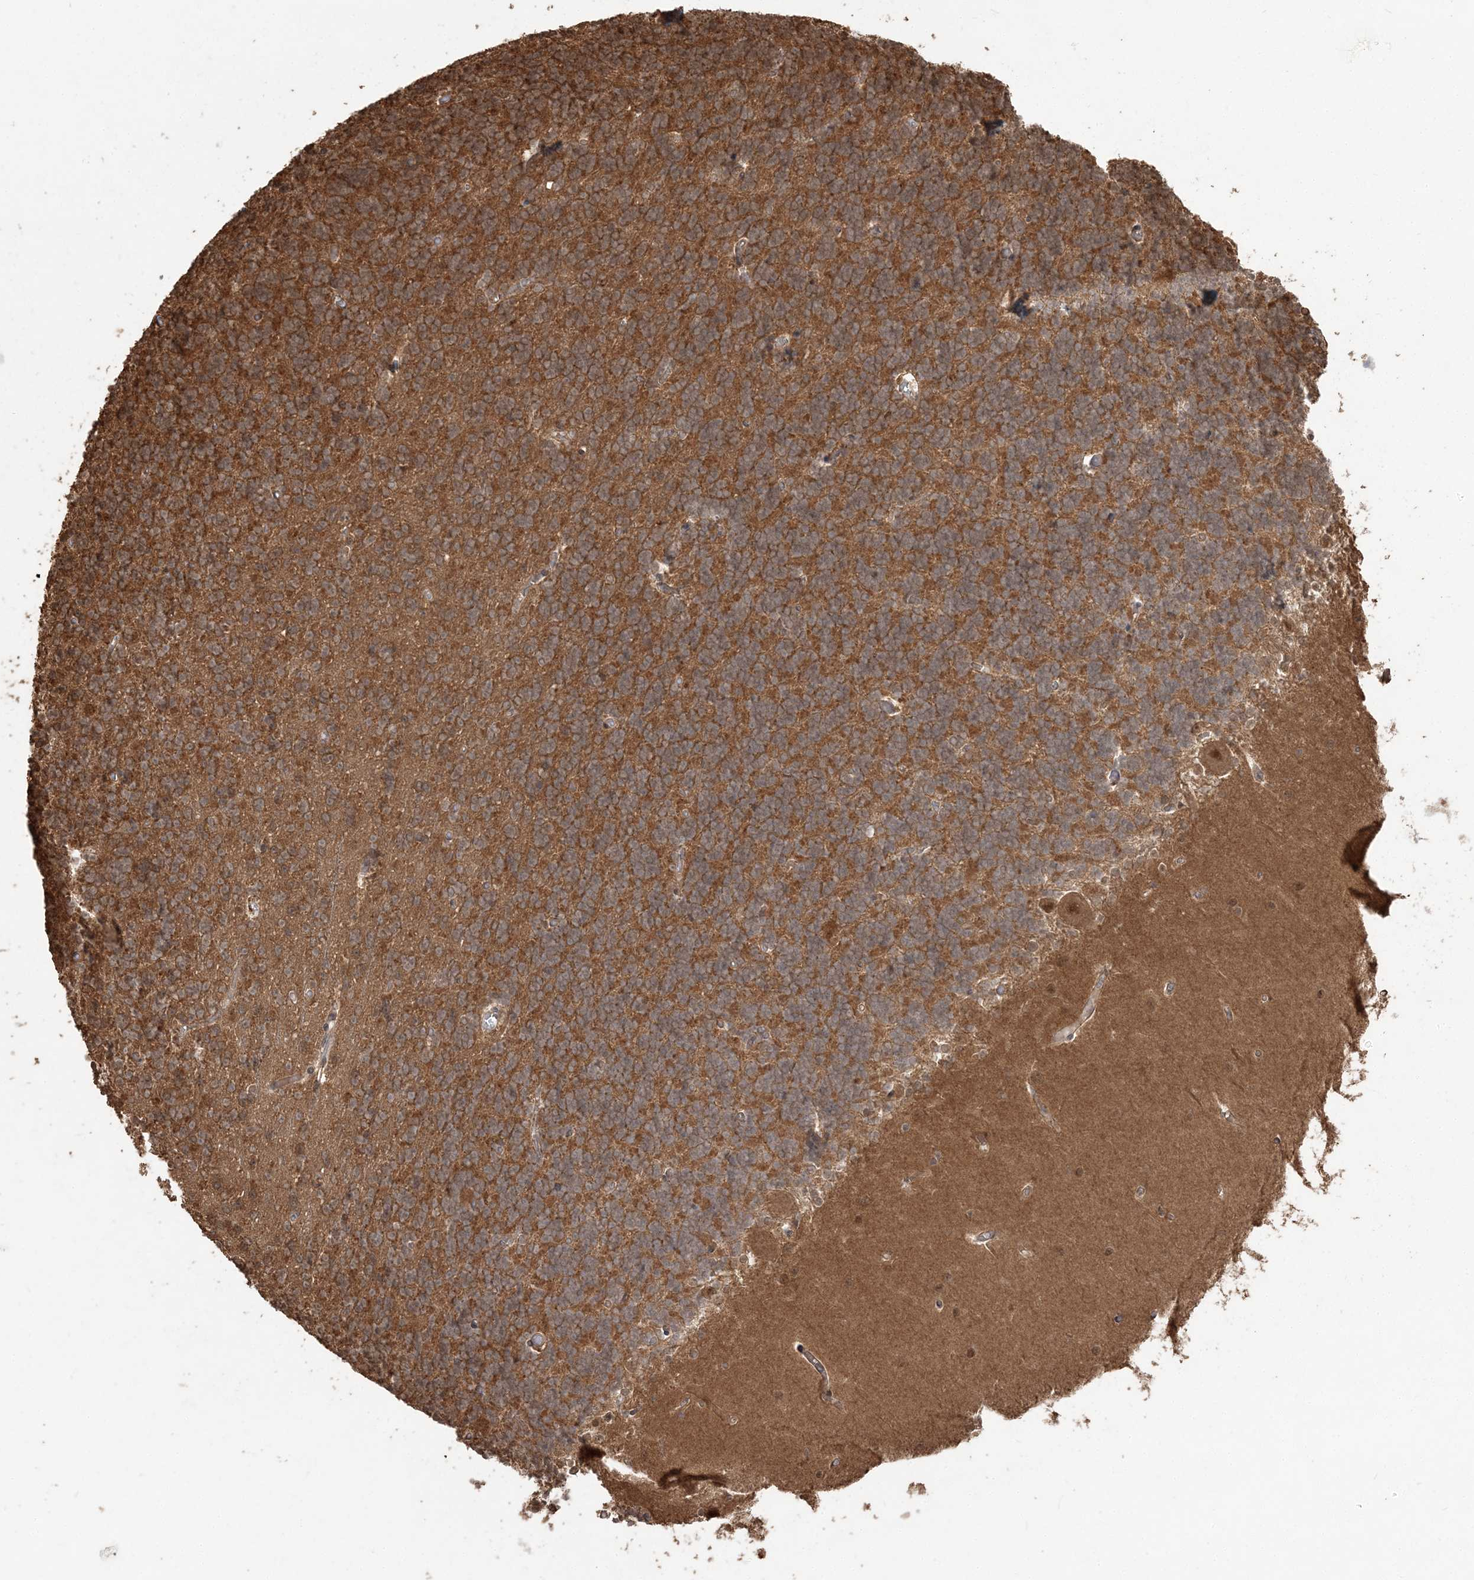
{"staining": {"intensity": "moderate", "quantity": ">75%", "location": "cytoplasmic/membranous"}, "tissue": "cerebellum", "cell_type": "Cells in granular layer", "image_type": "normal", "snomed": [{"axis": "morphology", "description": "Normal tissue, NOS"}, {"axis": "topography", "description": "Cerebellum"}], "caption": "Protein analysis of benign cerebellum shows moderate cytoplasmic/membranous staining in about >75% of cells in granular layer. (Brightfield microscopy of DAB IHC at high magnification).", "gene": "CAB39", "patient": {"sex": "male", "age": 37}}